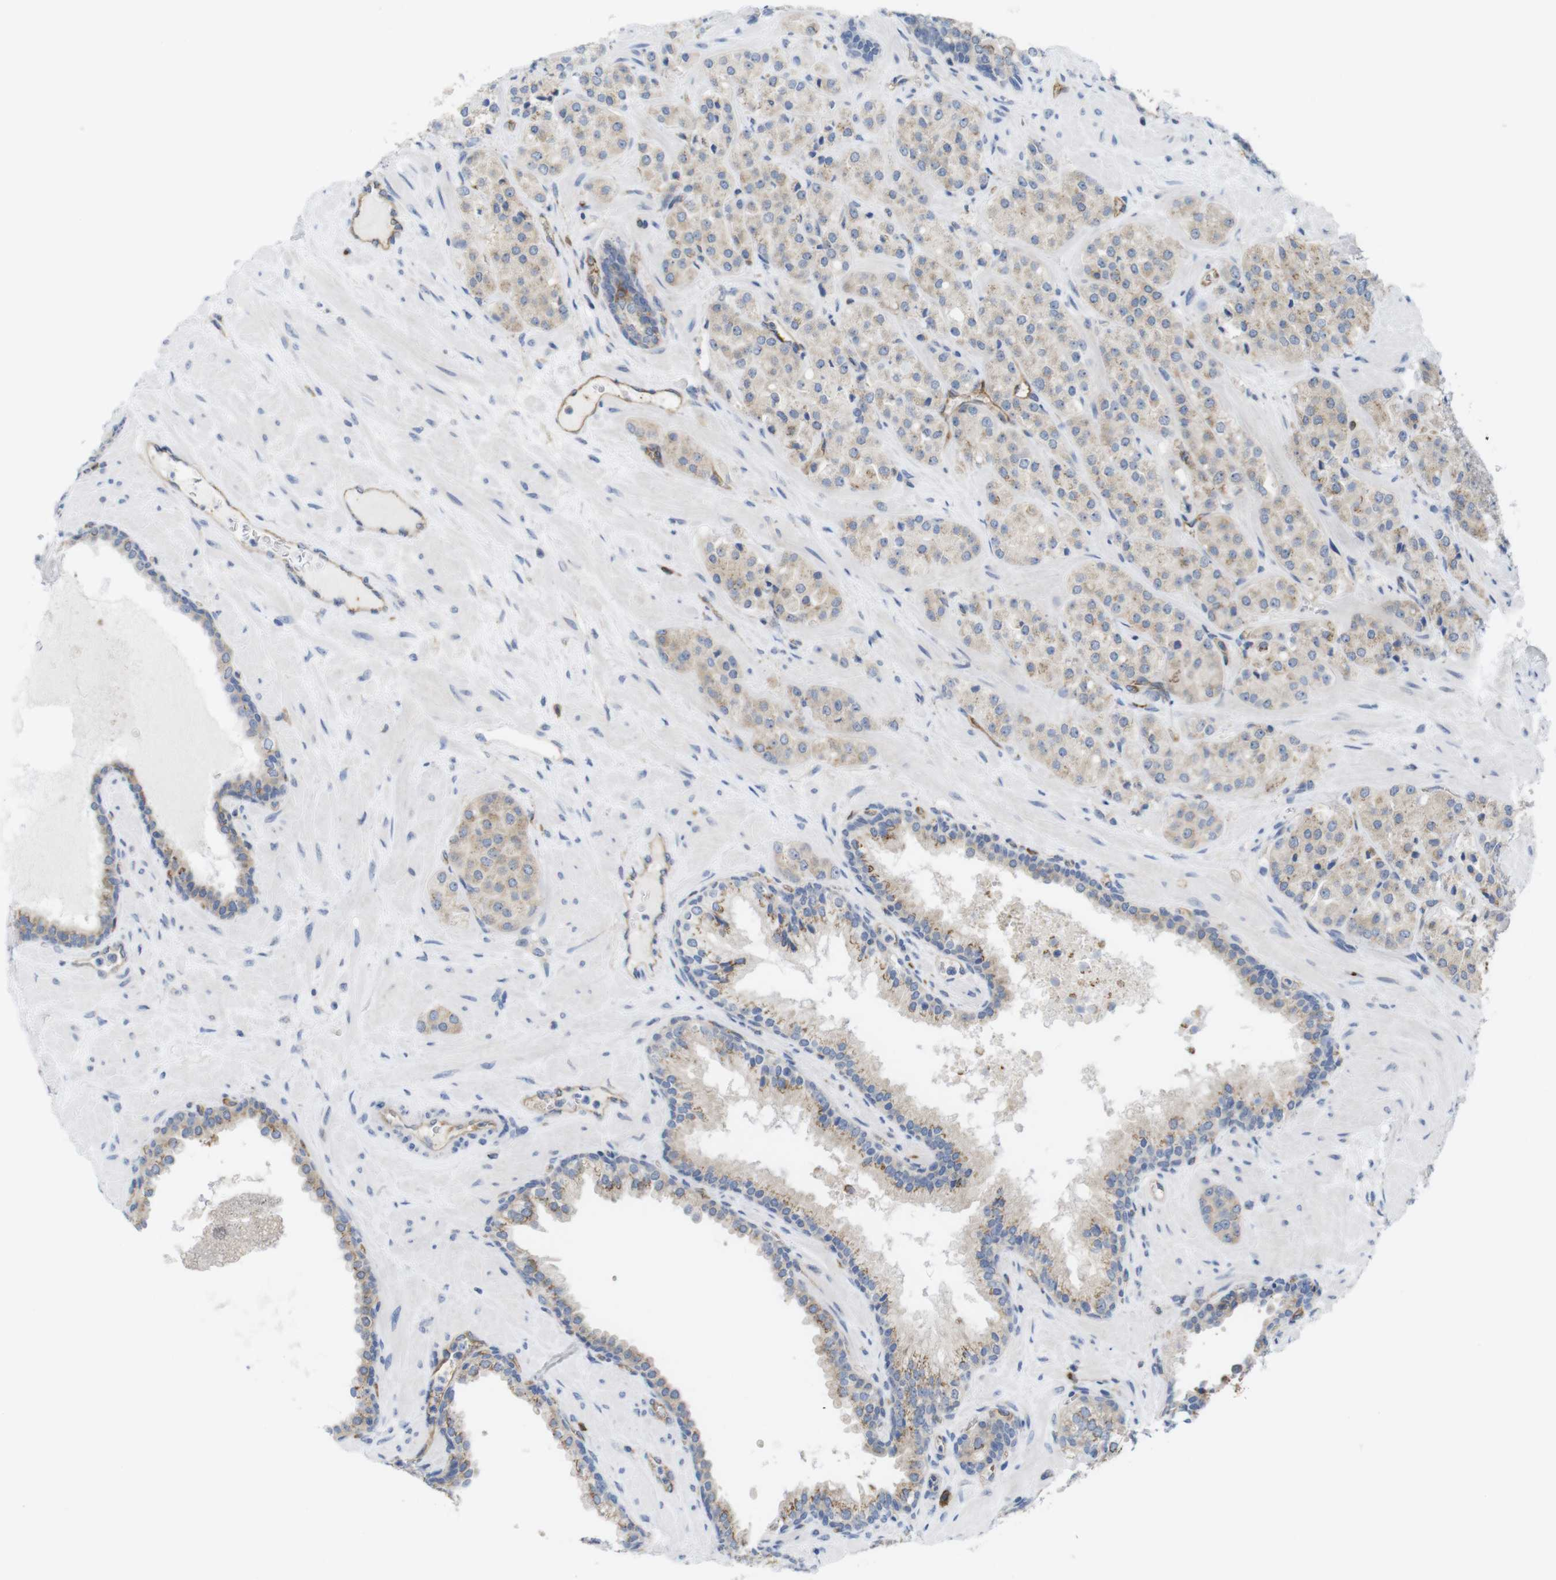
{"staining": {"intensity": "weak", "quantity": "25%-75%", "location": "cytoplasmic/membranous"}, "tissue": "prostate cancer", "cell_type": "Tumor cells", "image_type": "cancer", "snomed": [{"axis": "morphology", "description": "Adenocarcinoma, High grade"}, {"axis": "topography", "description": "Prostate"}], "caption": "Immunohistochemistry (IHC) micrograph of high-grade adenocarcinoma (prostate) stained for a protein (brown), which displays low levels of weak cytoplasmic/membranous expression in about 25%-75% of tumor cells.", "gene": "CCR6", "patient": {"sex": "male", "age": 64}}